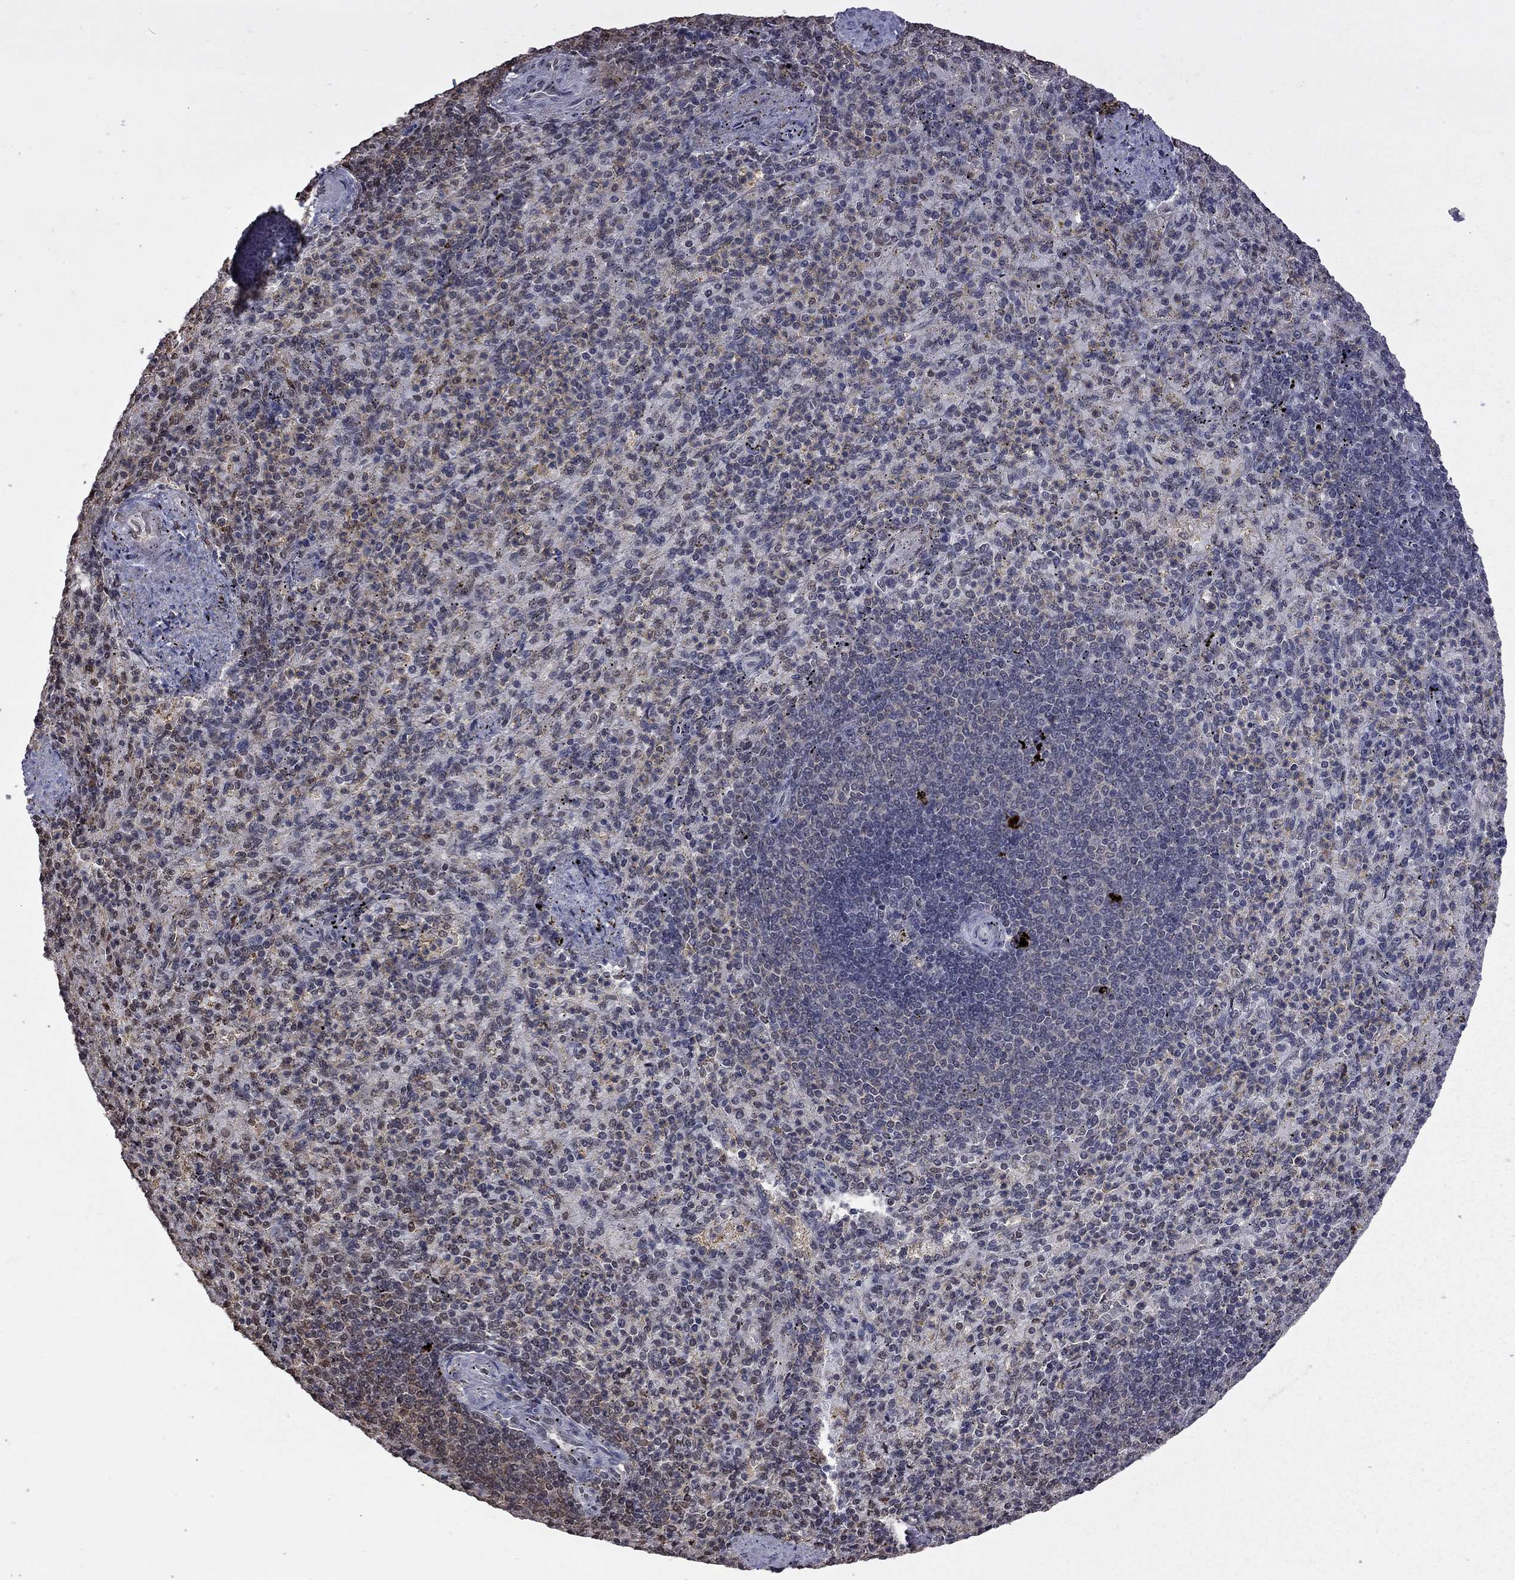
{"staining": {"intensity": "weak", "quantity": "<25%", "location": "nuclear"}, "tissue": "spleen", "cell_type": "Cells in red pulp", "image_type": "normal", "snomed": [{"axis": "morphology", "description": "Normal tissue, NOS"}, {"axis": "topography", "description": "Spleen"}], "caption": "Histopathology image shows no protein expression in cells in red pulp of unremarkable spleen. (Stains: DAB immunohistochemistry with hematoxylin counter stain, Microscopy: brightfield microscopy at high magnification).", "gene": "RFWD3", "patient": {"sex": "female", "age": 74}}